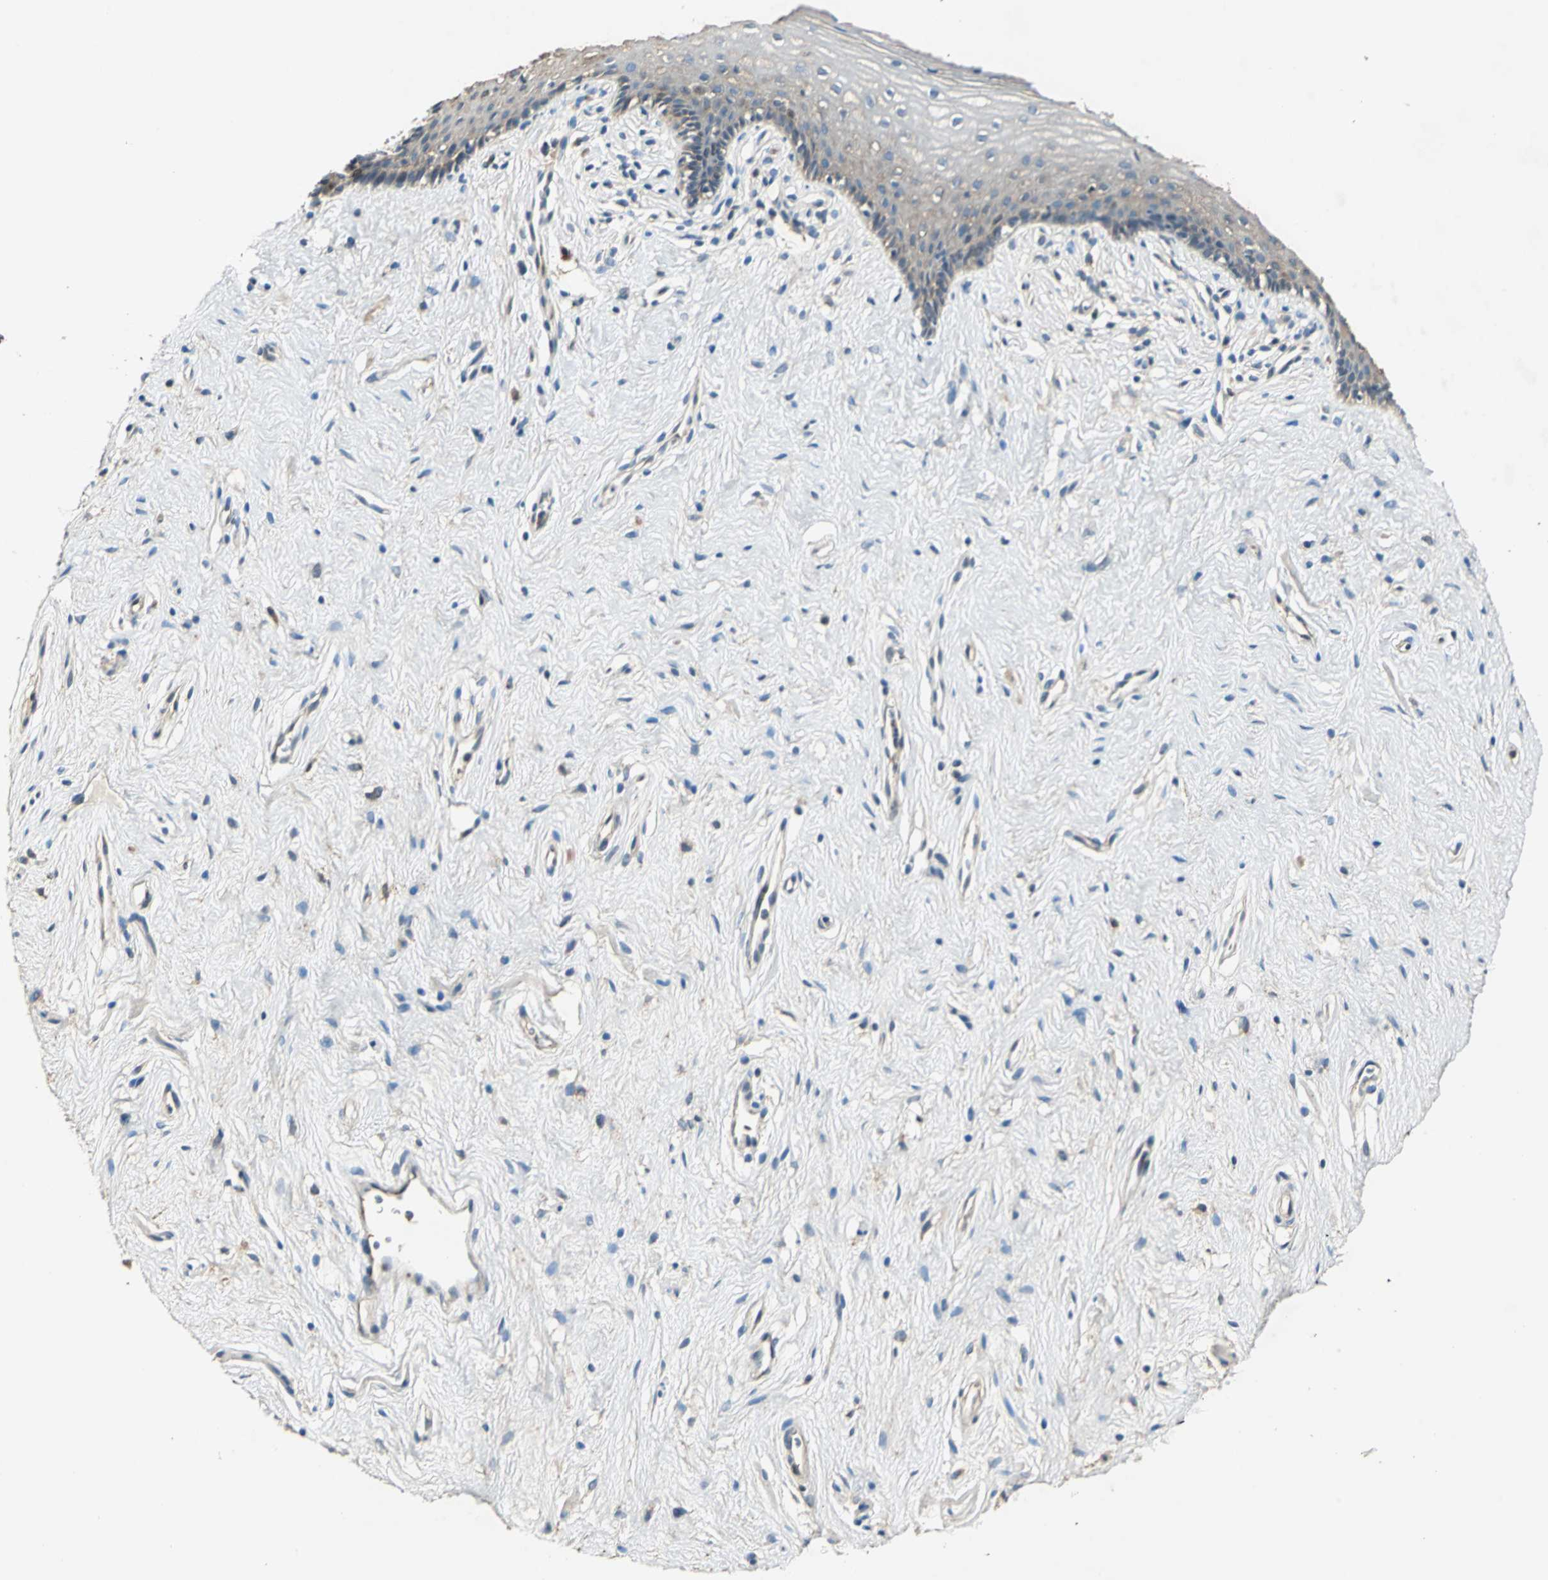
{"staining": {"intensity": "weak", "quantity": "25%-75%", "location": "cytoplasmic/membranous"}, "tissue": "vagina", "cell_type": "Squamous epithelial cells", "image_type": "normal", "snomed": [{"axis": "morphology", "description": "Normal tissue, NOS"}, {"axis": "topography", "description": "Vagina"}], "caption": "About 25%-75% of squamous epithelial cells in normal vagina display weak cytoplasmic/membranous protein expression as visualized by brown immunohistochemical staining.", "gene": "RRM2B", "patient": {"sex": "female", "age": 44}}